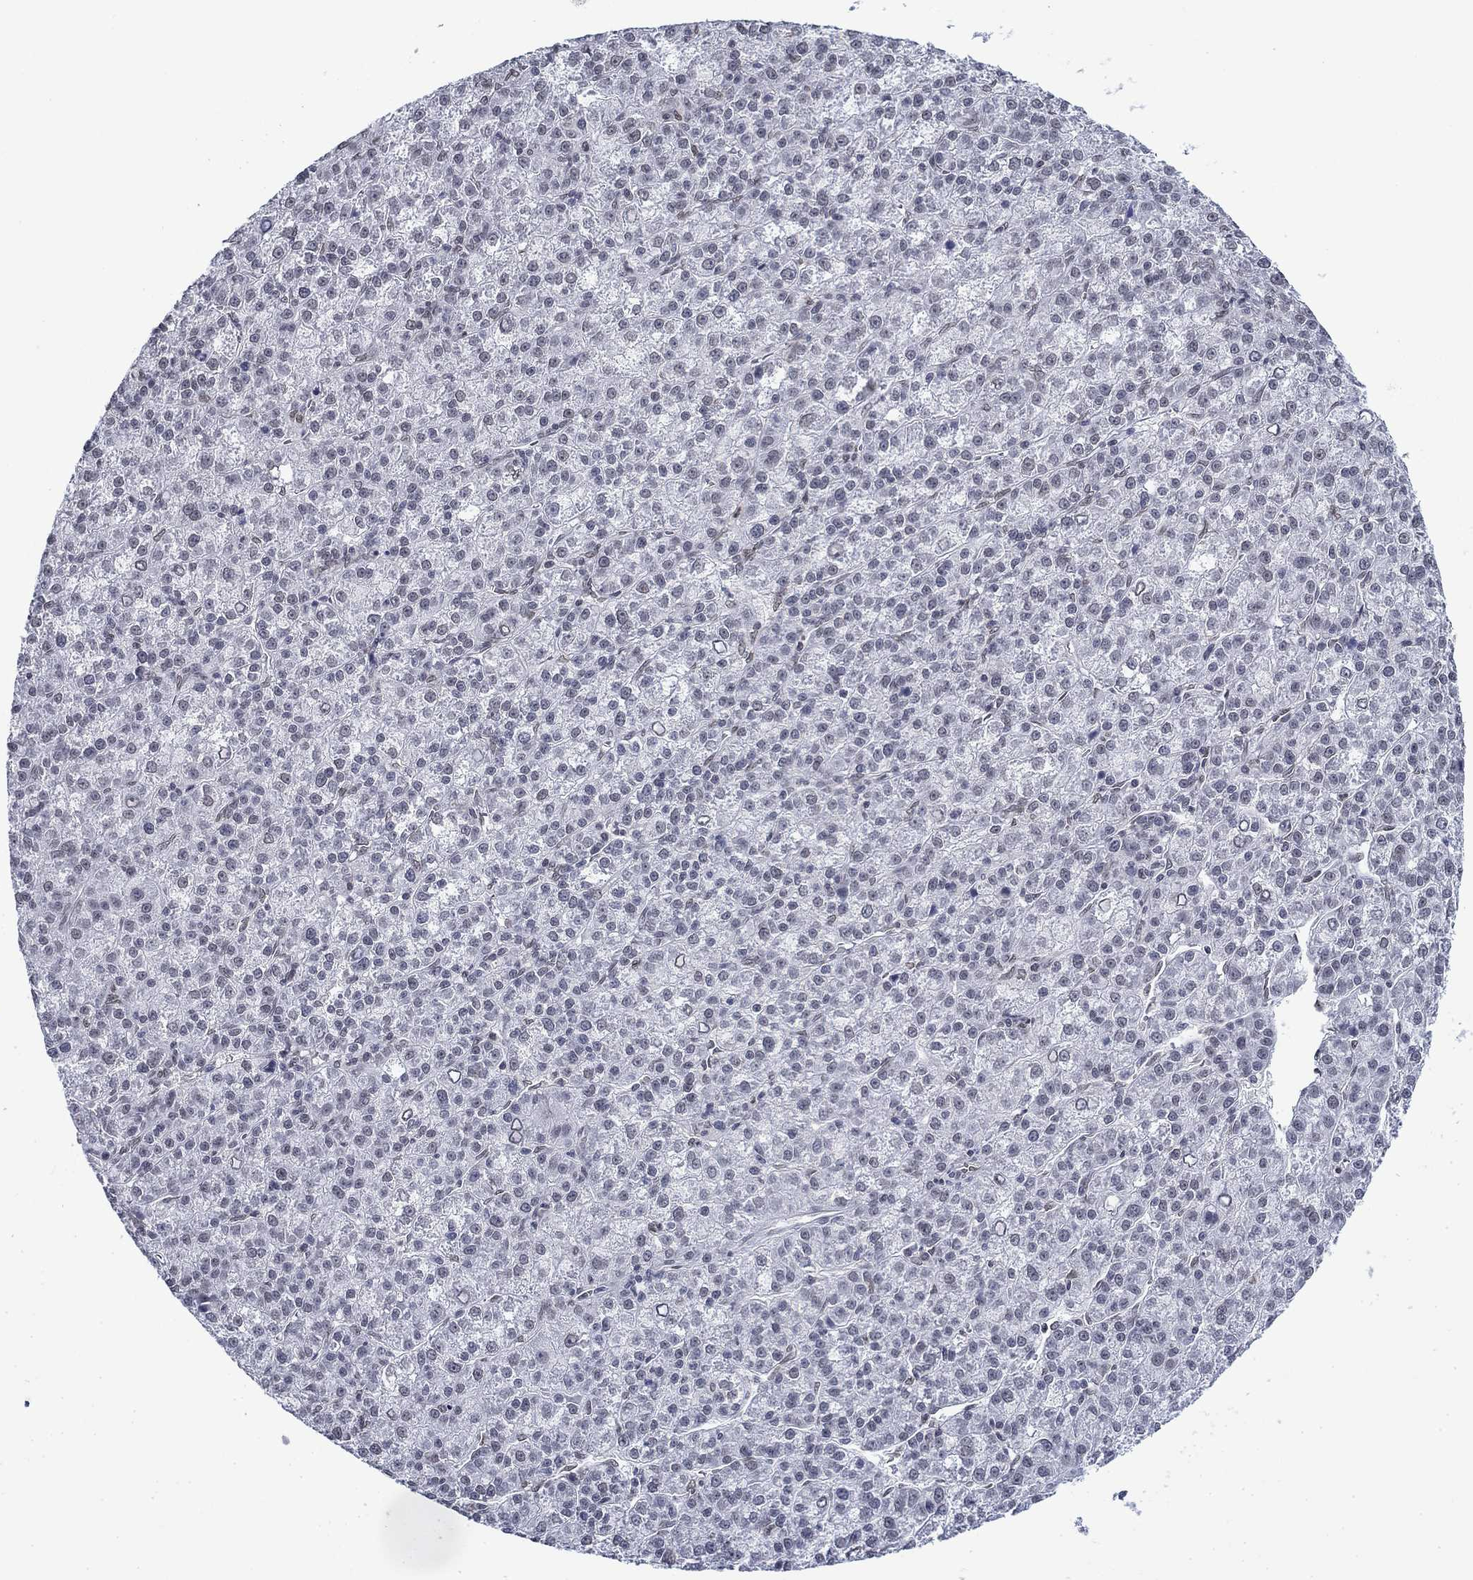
{"staining": {"intensity": "negative", "quantity": "none", "location": "none"}, "tissue": "liver cancer", "cell_type": "Tumor cells", "image_type": "cancer", "snomed": [{"axis": "morphology", "description": "Carcinoma, Hepatocellular, NOS"}, {"axis": "topography", "description": "Liver"}], "caption": "DAB immunohistochemical staining of human liver hepatocellular carcinoma demonstrates no significant staining in tumor cells.", "gene": "TOR1AIP1", "patient": {"sex": "female", "age": 60}}